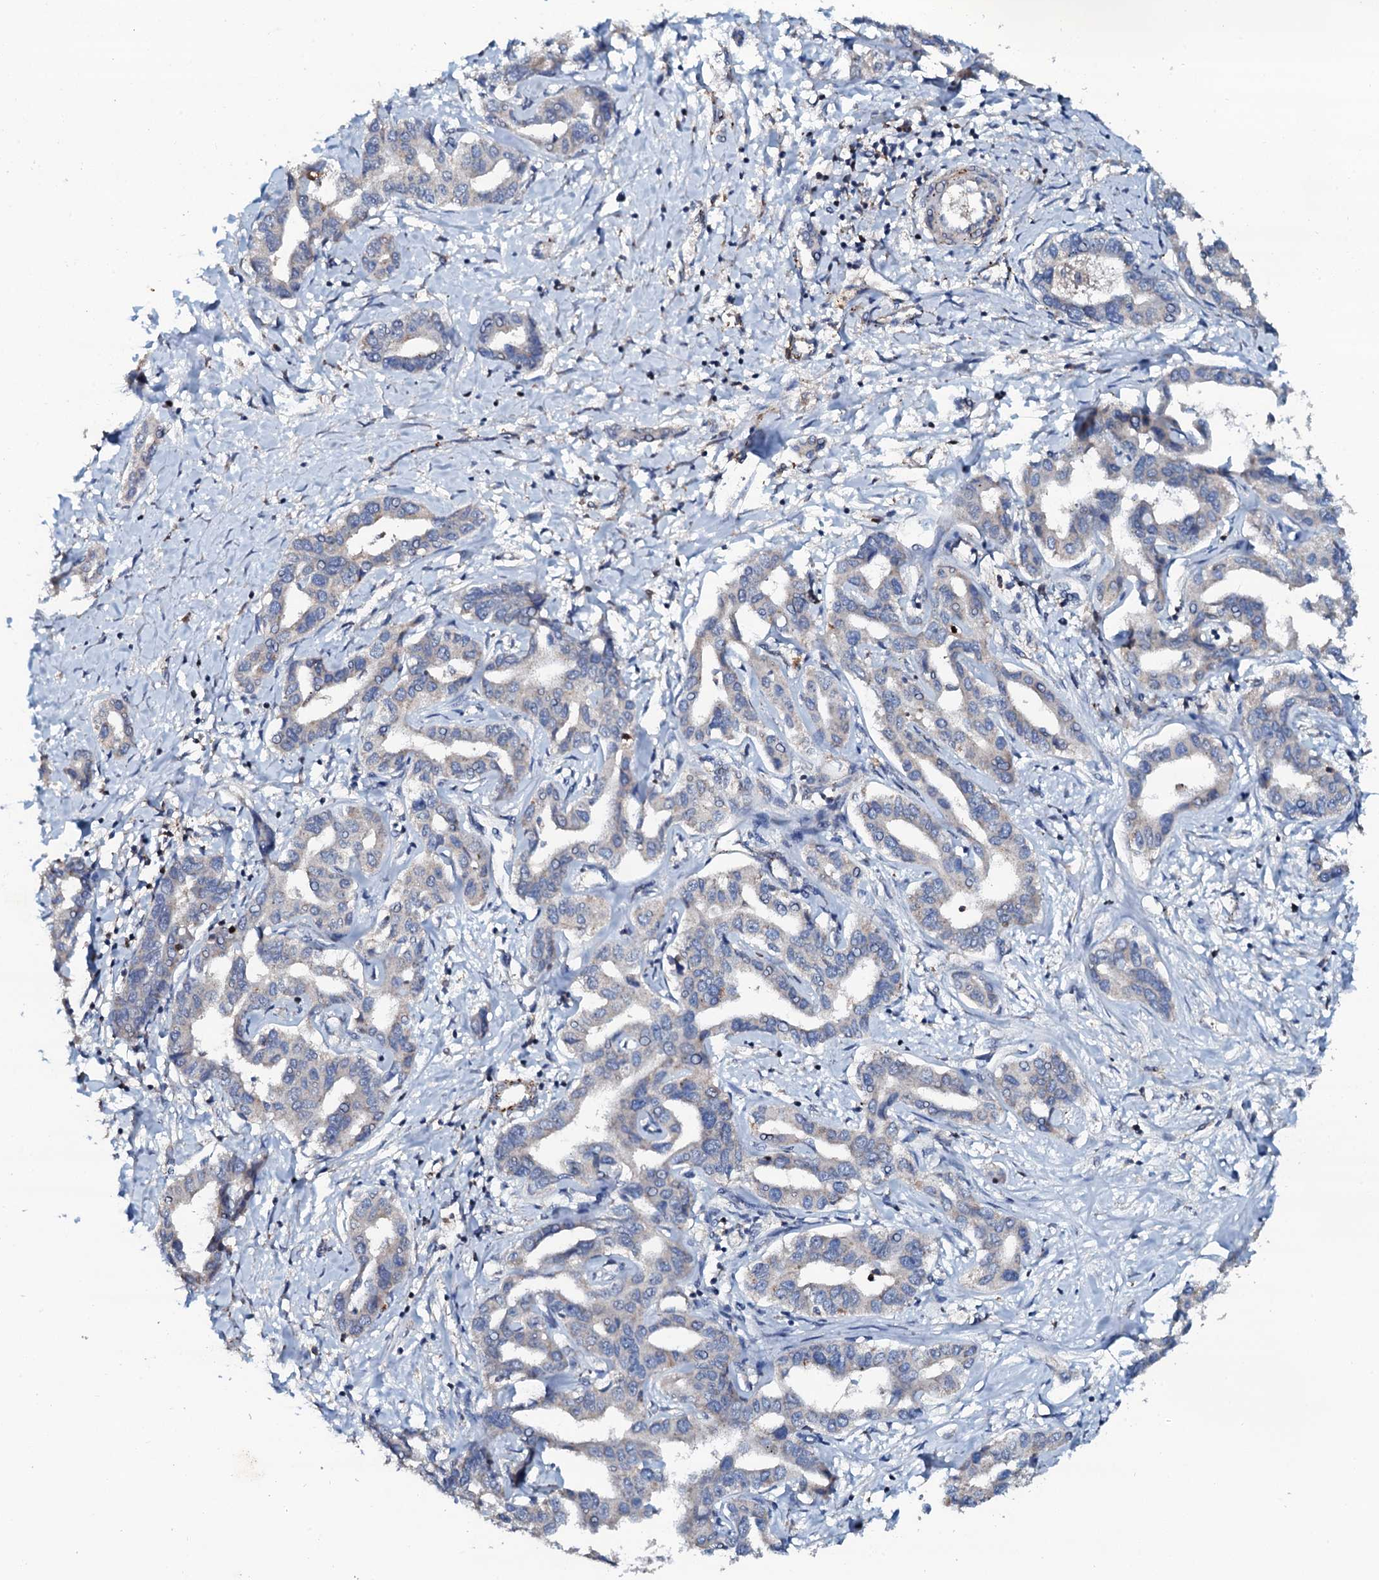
{"staining": {"intensity": "negative", "quantity": "none", "location": "none"}, "tissue": "liver cancer", "cell_type": "Tumor cells", "image_type": "cancer", "snomed": [{"axis": "morphology", "description": "Cholangiocarcinoma"}, {"axis": "topography", "description": "Liver"}], "caption": "Immunohistochemistry micrograph of cholangiocarcinoma (liver) stained for a protein (brown), which reveals no positivity in tumor cells.", "gene": "GRK2", "patient": {"sex": "male", "age": 59}}